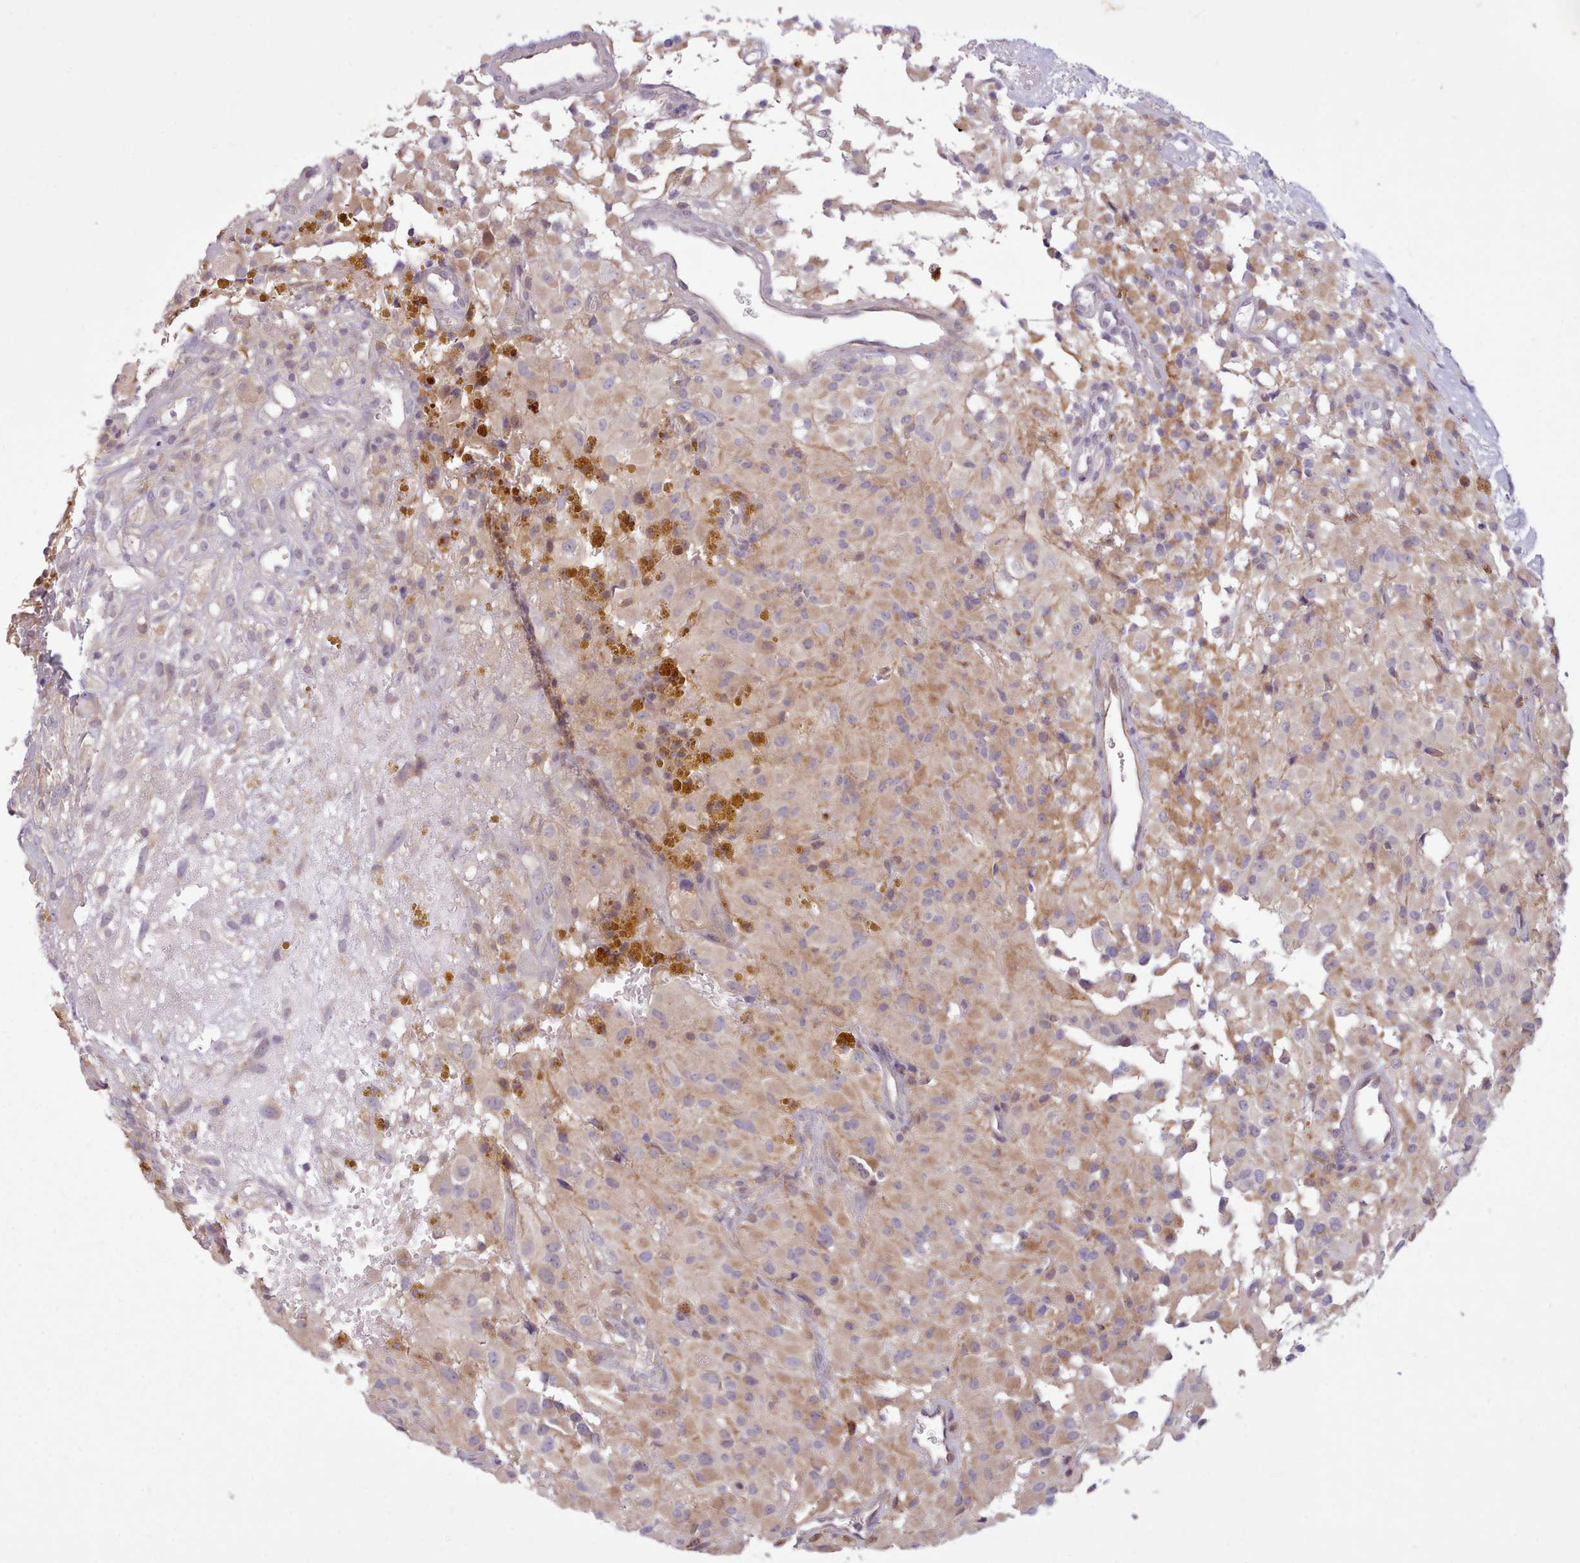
{"staining": {"intensity": "negative", "quantity": "none", "location": "none"}, "tissue": "glioma", "cell_type": "Tumor cells", "image_type": "cancer", "snomed": [{"axis": "morphology", "description": "Glioma, malignant, High grade"}, {"axis": "topography", "description": "Brain"}], "caption": "A histopathology image of human malignant glioma (high-grade) is negative for staining in tumor cells. Brightfield microscopy of immunohistochemistry stained with DAB (brown) and hematoxylin (blue), captured at high magnification.", "gene": "NMRK1", "patient": {"sex": "female", "age": 59}}